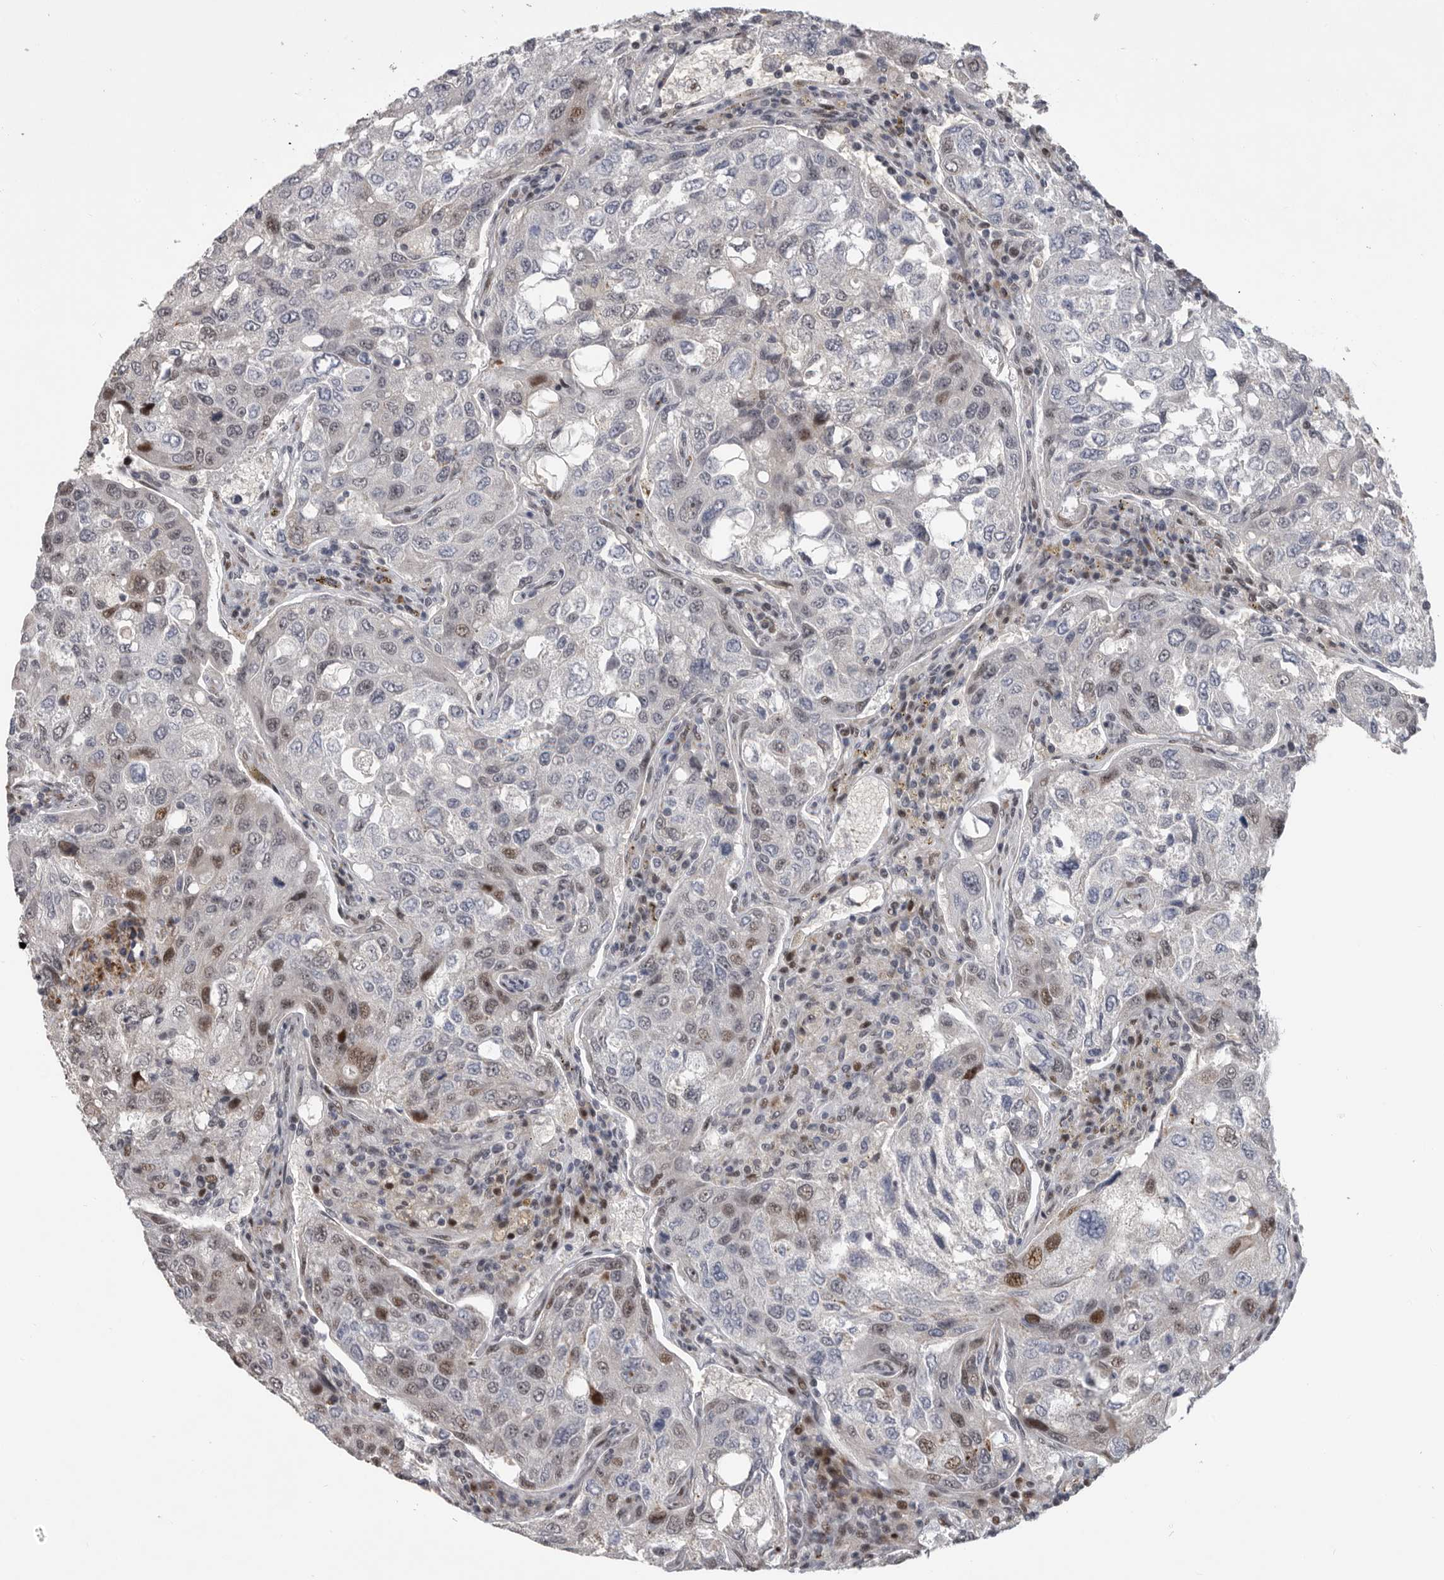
{"staining": {"intensity": "moderate", "quantity": "<25%", "location": "nuclear"}, "tissue": "urothelial cancer", "cell_type": "Tumor cells", "image_type": "cancer", "snomed": [{"axis": "morphology", "description": "Urothelial carcinoma, High grade"}, {"axis": "topography", "description": "Lymph node"}, {"axis": "topography", "description": "Urinary bladder"}], "caption": "Moderate nuclear expression for a protein is appreciated in about <25% of tumor cells of urothelial cancer using immunohistochemistry.", "gene": "PCMTD1", "patient": {"sex": "male", "age": 51}}